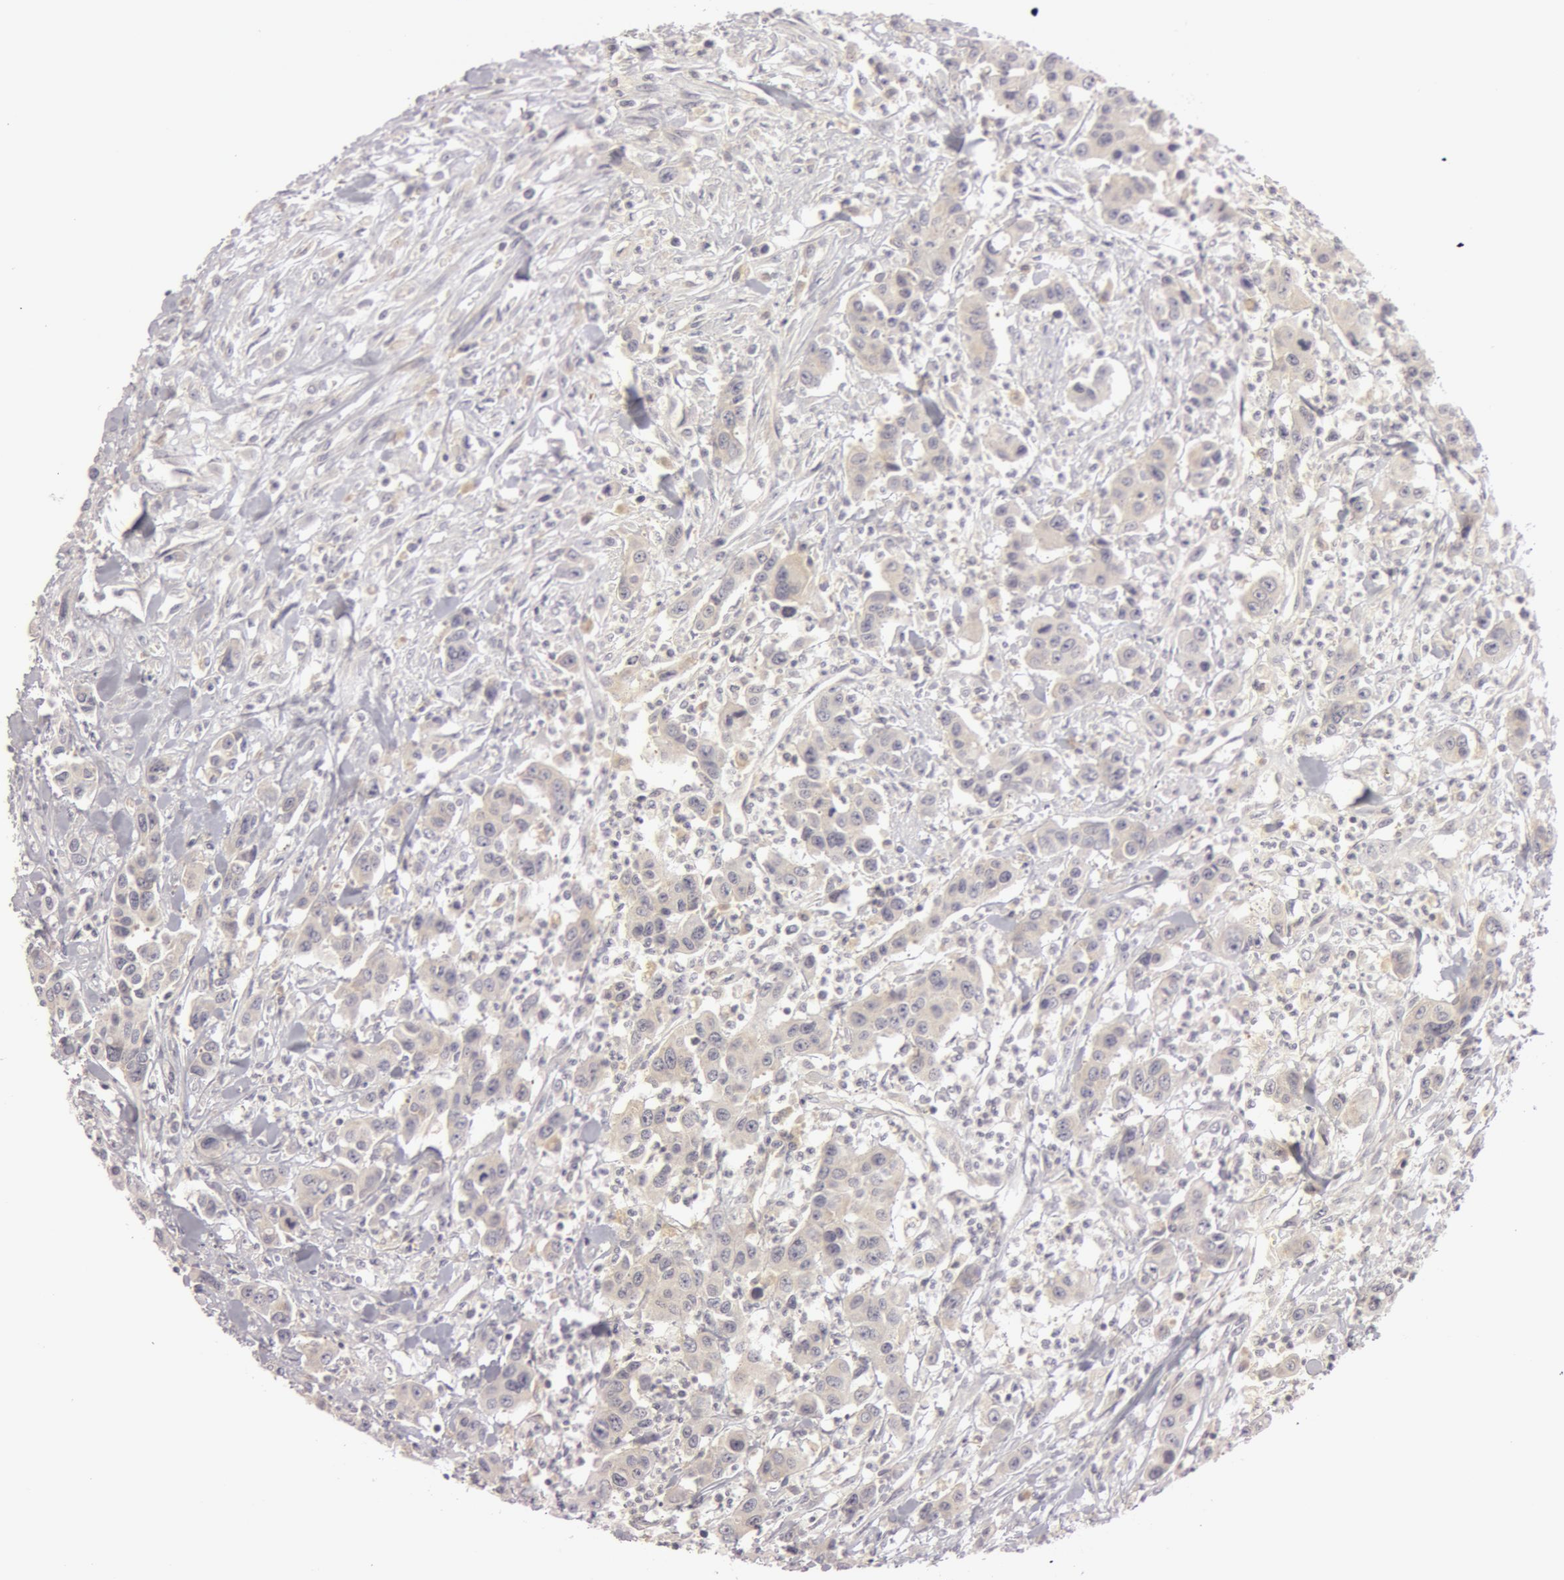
{"staining": {"intensity": "weak", "quantity": "25%-75%", "location": "cytoplasmic/membranous"}, "tissue": "urothelial cancer", "cell_type": "Tumor cells", "image_type": "cancer", "snomed": [{"axis": "morphology", "description": "Urothelial carcinoma, High grade"}, {"axis": "topography", "description": "Urinary bladder"}], "caption": "The micrograph reveals staining of urothelial cancer, revealing weak cytoplasmic/membranous protein positivity (brown color) within tumor cells. (DAB (3,3'-diaminobenzidine) IHC with brightfield microscopy, high magnification).", "gene": "RALGAPA1", "patient": {"sex": "male", "age": 86}}